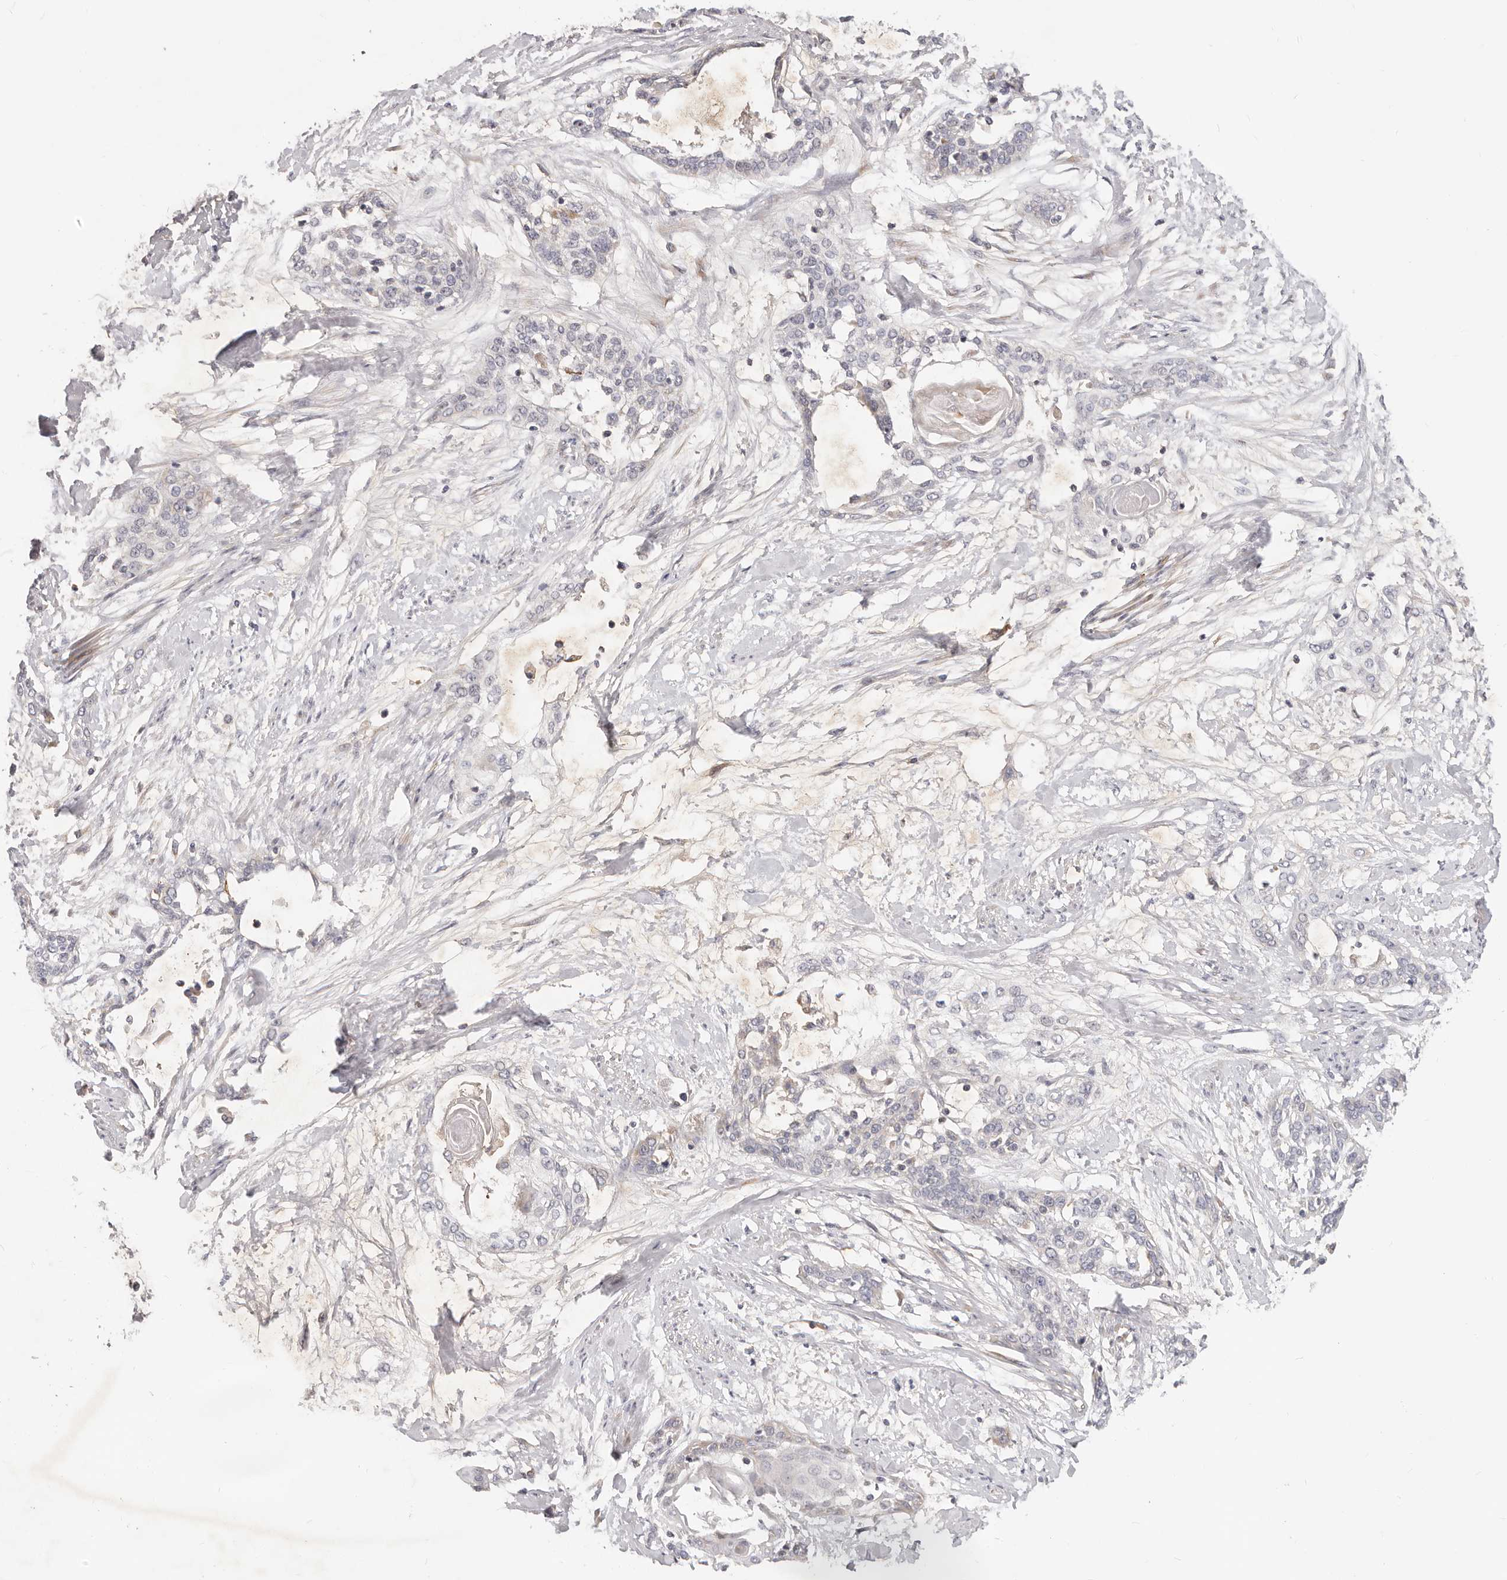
{"staining": {"intensity": "negative", "quantity": "none", "location": "none"}, "tissue": "cervical cancer", "cell_type": "Tumor cells", "image_type": "cancer", "snomed": [{"axis": "morphology", "description": "Squamous cell carcinoma, NOS"}, {"axis": "topography", "description": "Cervix"}], "caption": "Tumor cells are negative for brown protein staining in cervical squamous cell carcinoma.", "gene": "TFB2M", "patient": {"sex": "female", "age": 57}}